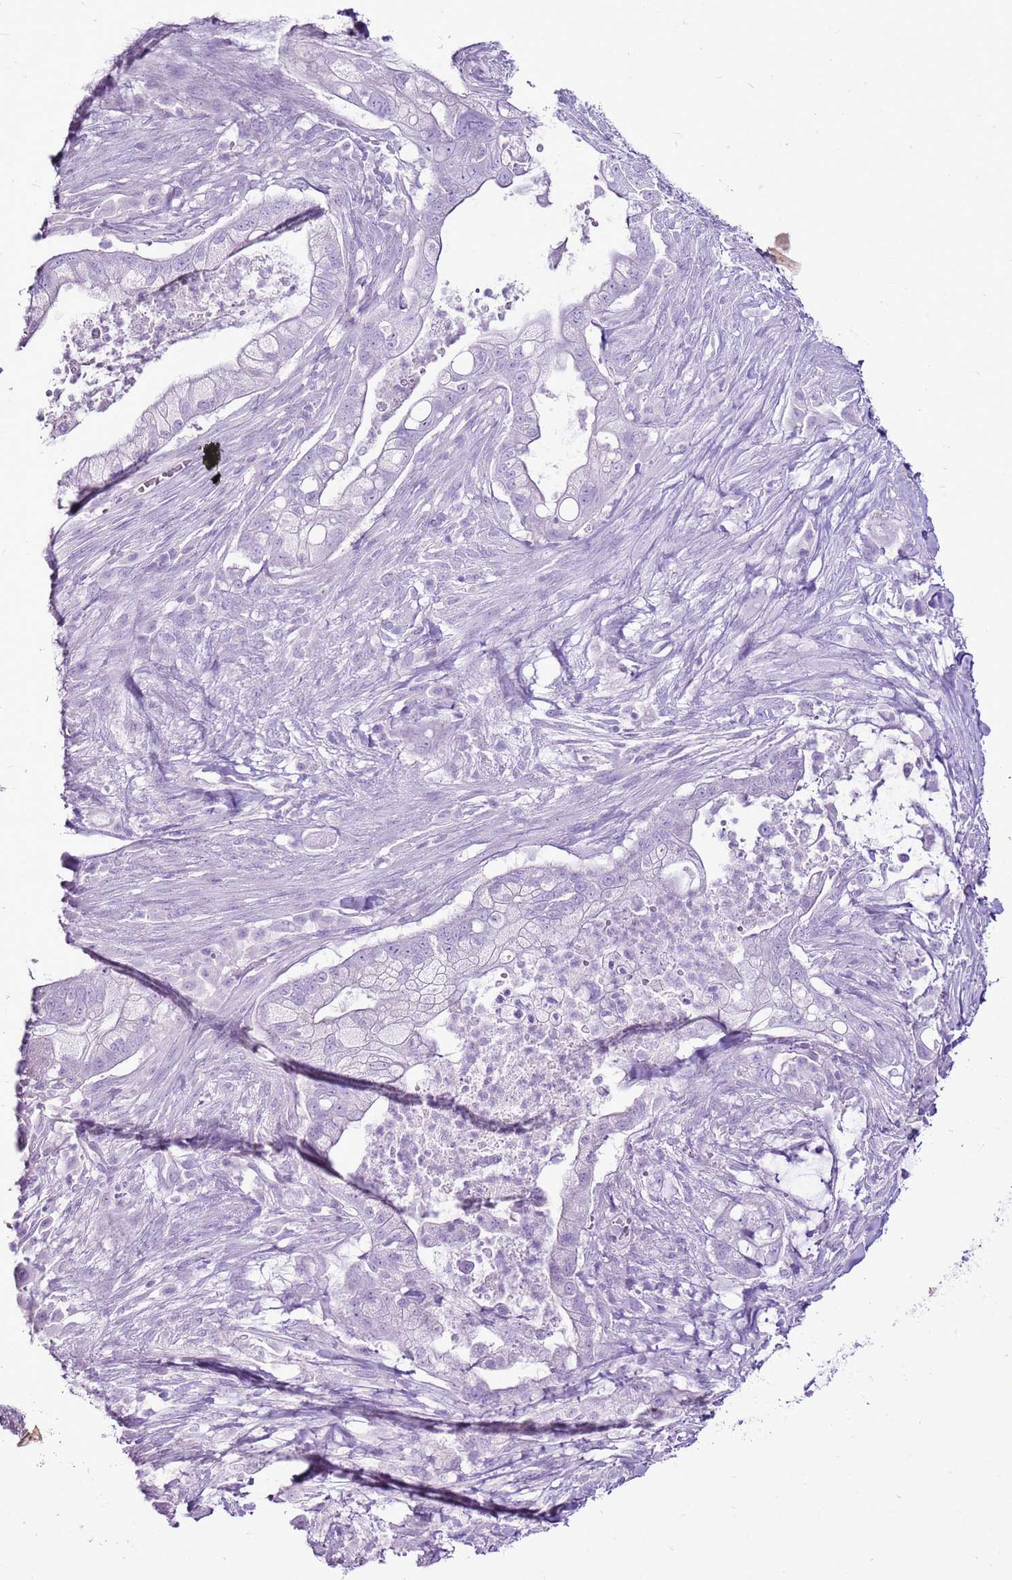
{"staining": {"intensity": "negative", "quantity": "none", "location": "none"}, "tissue": "pancreatic cancer", "cell_type": "Tumor cells", "image_type": "cancer", "snomed": [{"axis": "morphology", "description": "Adenocarcinoma, NOS"}, {"axis": "topography", "description": "Pancreas"}], "caption": "IHC micrograph of human pancreatic adenocarcinoma stained for a protein (brown), which demonstrates no staining in tumor cells.", "gene": "CNFN", "patient": {"sex": "male", "age": 44}}